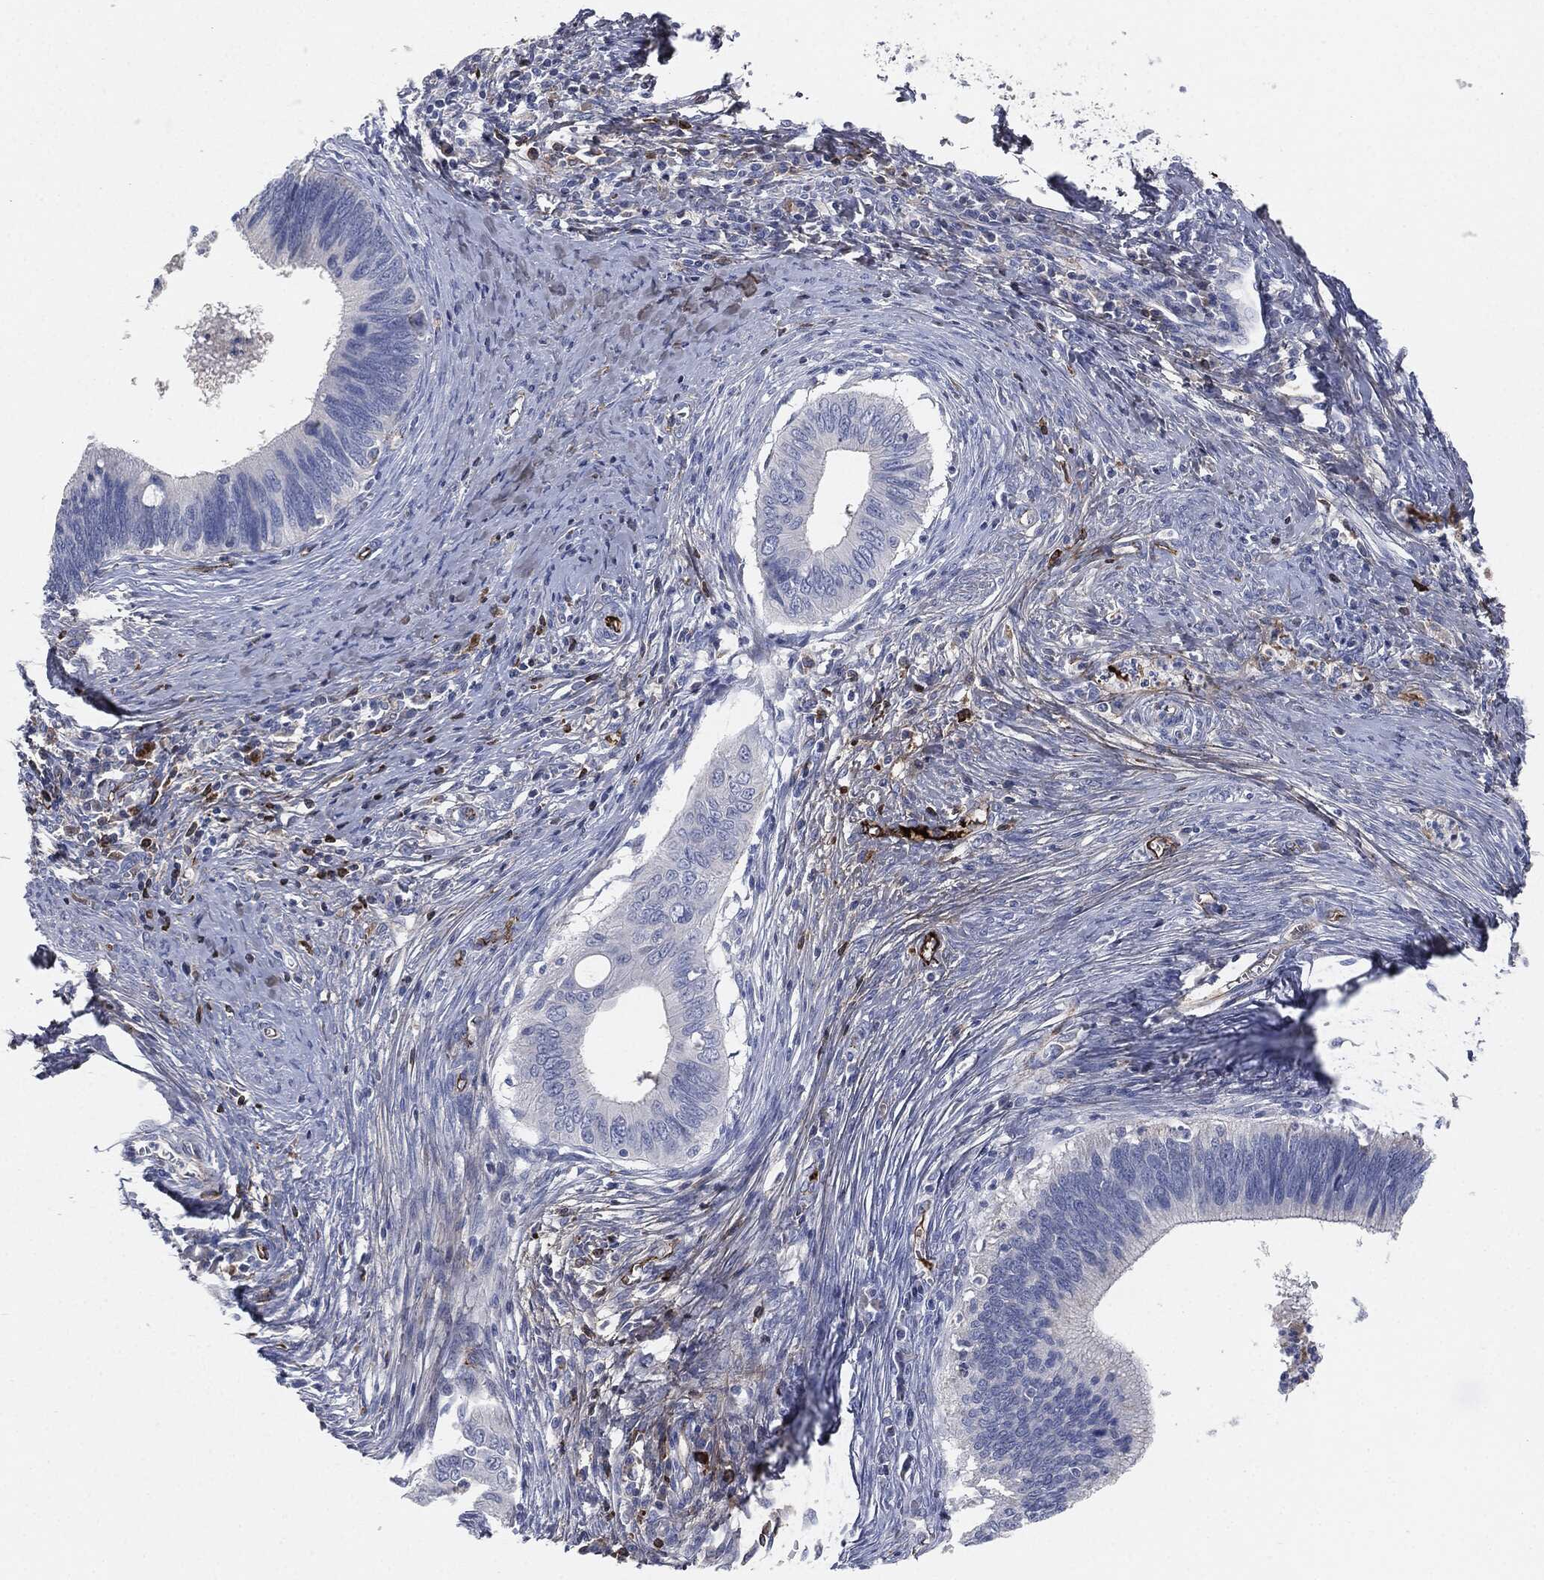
{"staining": {"intensity": "strong", "quantity": "<25%", "location": "cytoplasmic/membranous"}, "tissue": "cervical cancer", "cell_type": "Tumor cells", "image_type": "cancer", "snomed": [{"axis": "morphology", "description": "Adenocarcinoma, NOS"}, {"axis": "topography", "description": "Cervix"}], "caption": "Brown immunohistochemical staining in human cervical adenocarcinoma shows strong cytoplasmic/membranous expression in about <25% of tumor cells.", "gene": "APOB", "patient": {"sex": "female", "age": 42}}